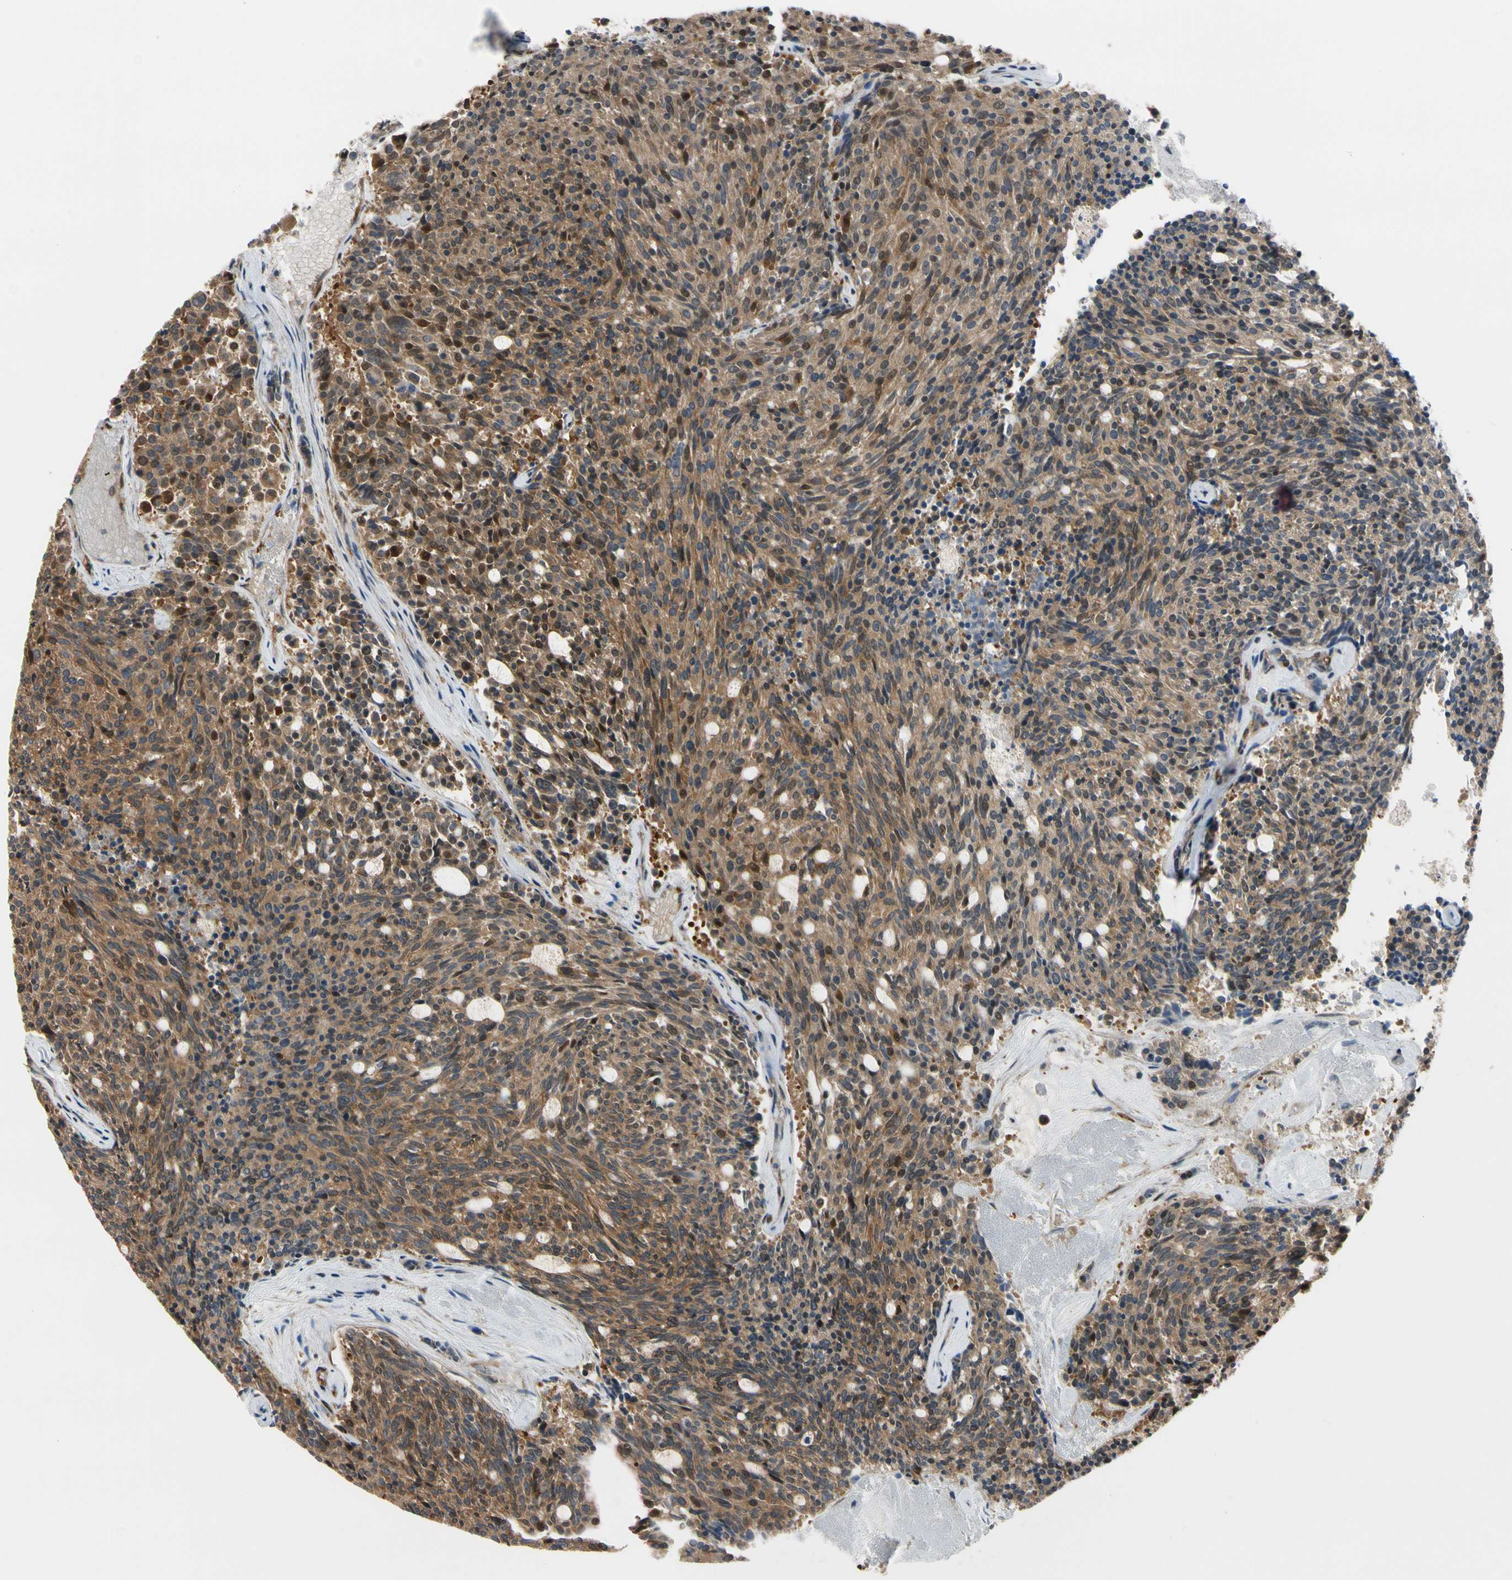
{"staining": {"intensity": "moderate", "quantity": ">75%", "location": "cytoplasmic/membranous,nuclear"}, "tissue": "carcinoid", "cell_type": "Tumor cells", "image_type": "cancer", "snomed": [{"axis": "morphology", "description": "Carcinoid, malignant, NOS"}, {"axis": "topography", "description": "Pancreas"}], "caption": "This image reveals immunohistochemistry staining of carcinoid (malignant), with medium moderate cytoplasmic/membranous and nuclear positivity in approximately >75% of tumor cells.", "gene": "RASGRF1", "patient": {"sex": "female", "age": 54}}